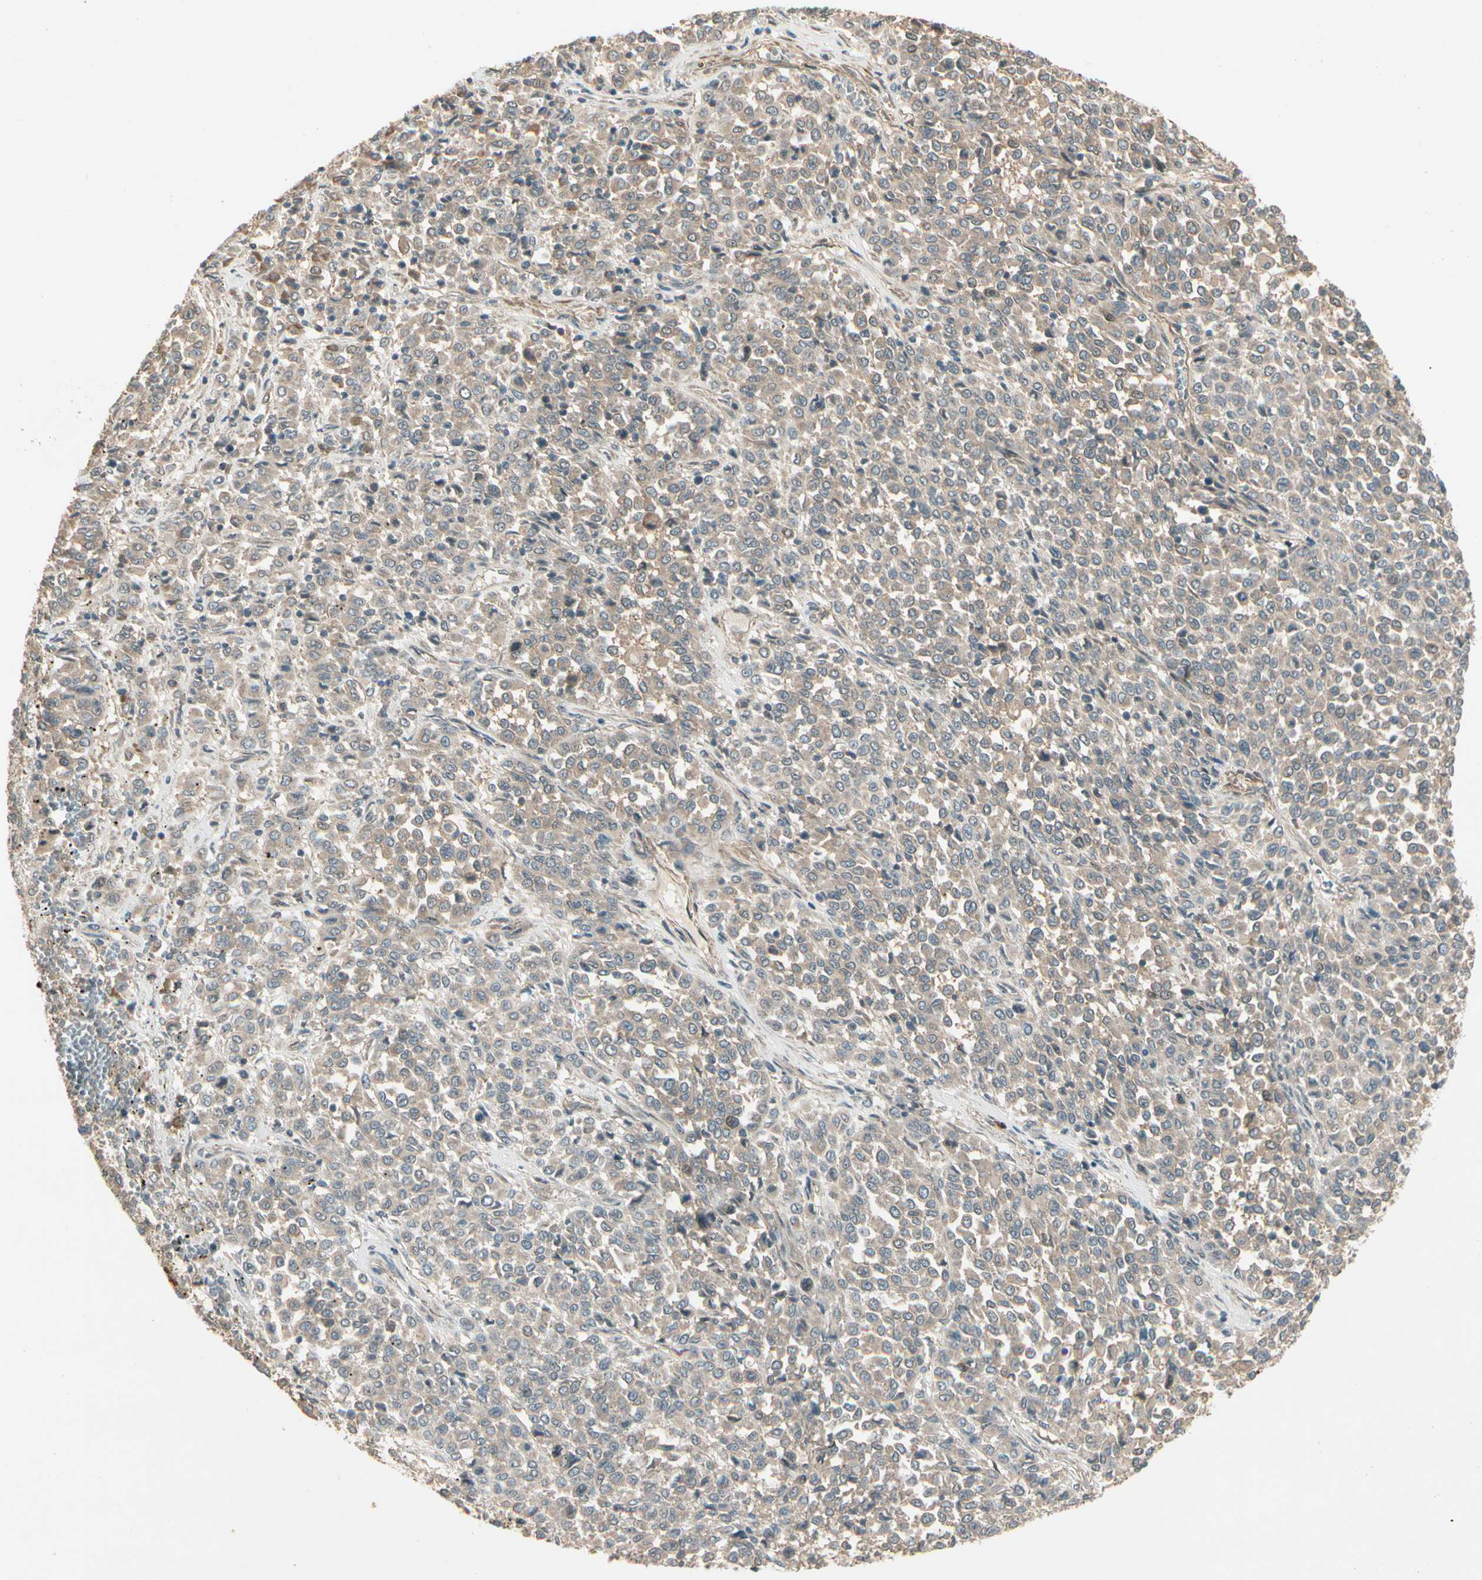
{"staining": {"intensity": "weak", "quantity": ">75%", "location": "cytoplasmic/membranous"}, "tissue": "melanoma", "cell_type": "Tumor cells", "image_type": "cancer", "snomed": [{"axis": "morphology", "description": "Malignant melanoma, Metastatic site"}, {"axis": "topography", "description": "Pancreas"}], "caption": "Malignant melanoma (metastatic site) stained with immunohistochemistry (IHC) exhibits weak cytoplasmic/membranous staining in approximately >75% of tumor cells.", "gene": "ACVR1", "patient": {"sex": "female", "age": 30}}